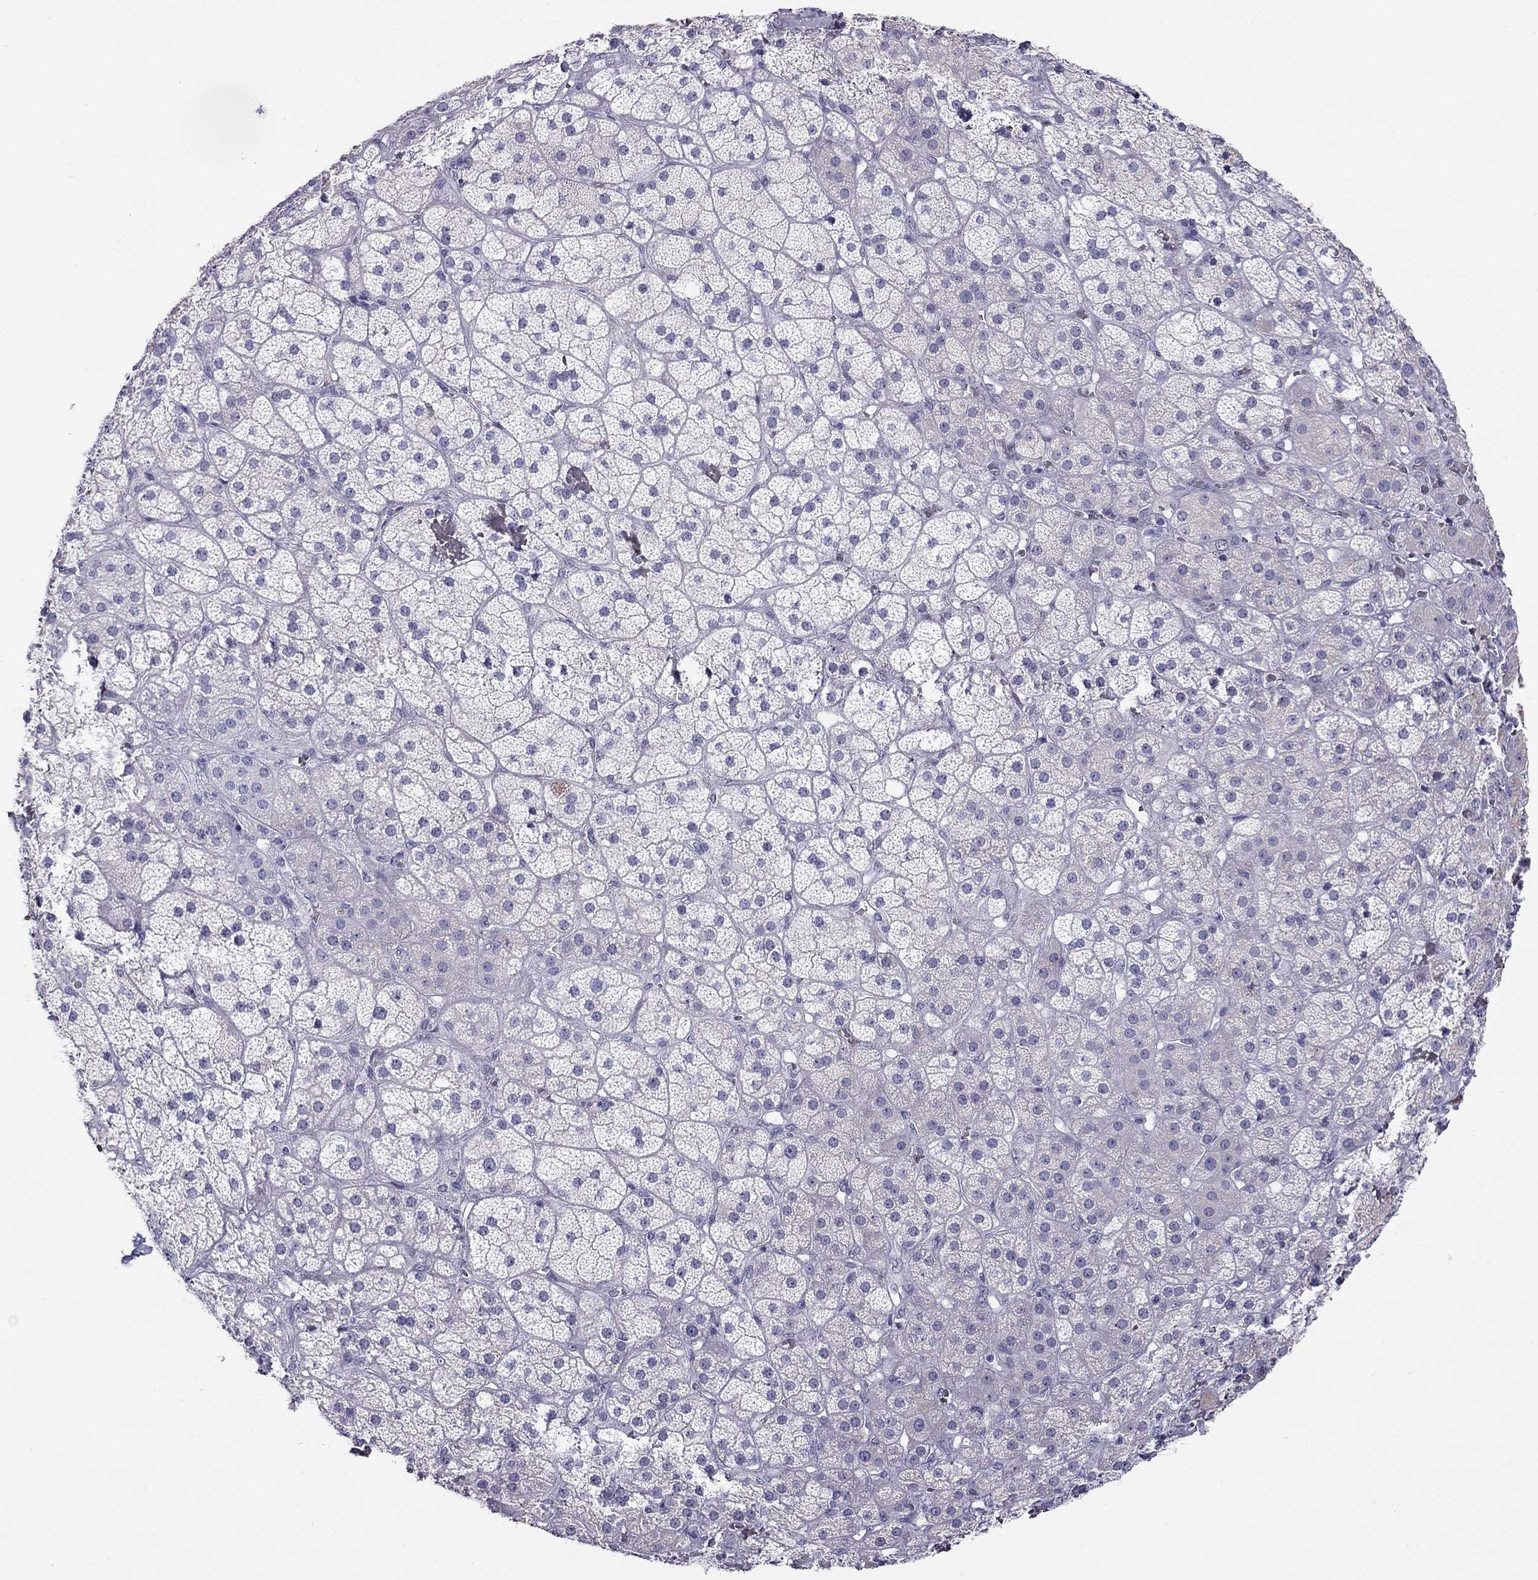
{"staining": {"intensity": "negative", "quantity": "none", "location": "none"}, "tissue": "adrenal gland", "cell_type": "Glandular cells", "image_type": "normal", "snomed": [{"axis": "morphology", "description": "Normal tissue, NOS"}, {"axis": "topography", "description": "Adrenal gland"}], "caption": "Normal adrenal gland was stained to show a protein in brown. There is no significant positivity in glandular cells. (IHC, brightfield microscopy, high magnification).", "gene": "KCNV2", "patient": {"sex": "male", "age": 57}}